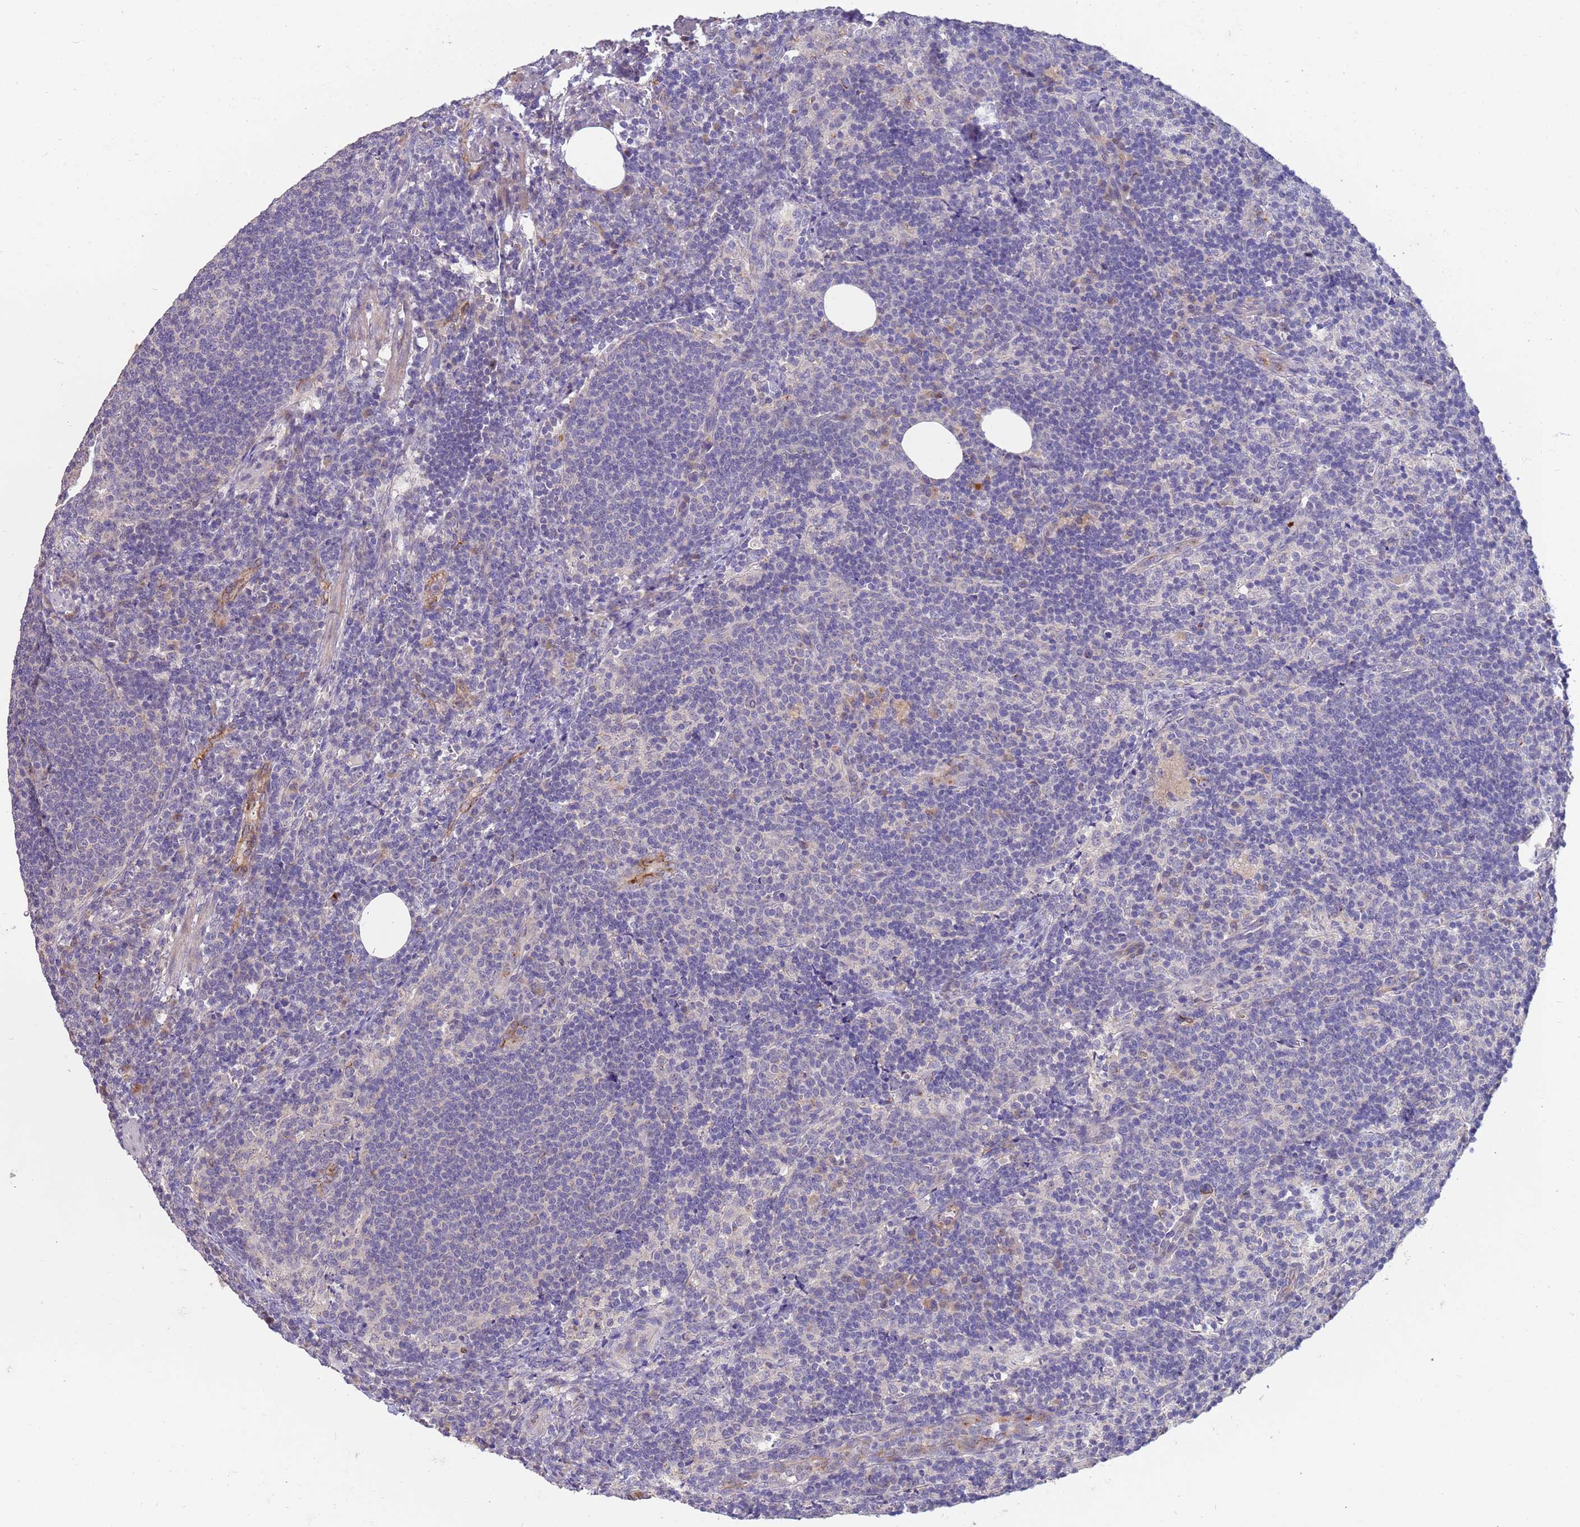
{"staining": {"intensity": "weak", "quantity": "<25%", "location": "nuclear"}, "tissue": "lymph node", "cell_type": "Germinal center cells", "image_type": "normal", "snomed": [{"axis": "morphology", "description": "Normal tissue, NOS"}, {"axis": "topography", "description": "Lymph node"}], "caption": "Germinal center cells show no significant staining in unremarkable lymph node. Nuclei are stained in blue.", "gene": "NMUR2", "patient": {"sex": "female", "age": 30}}